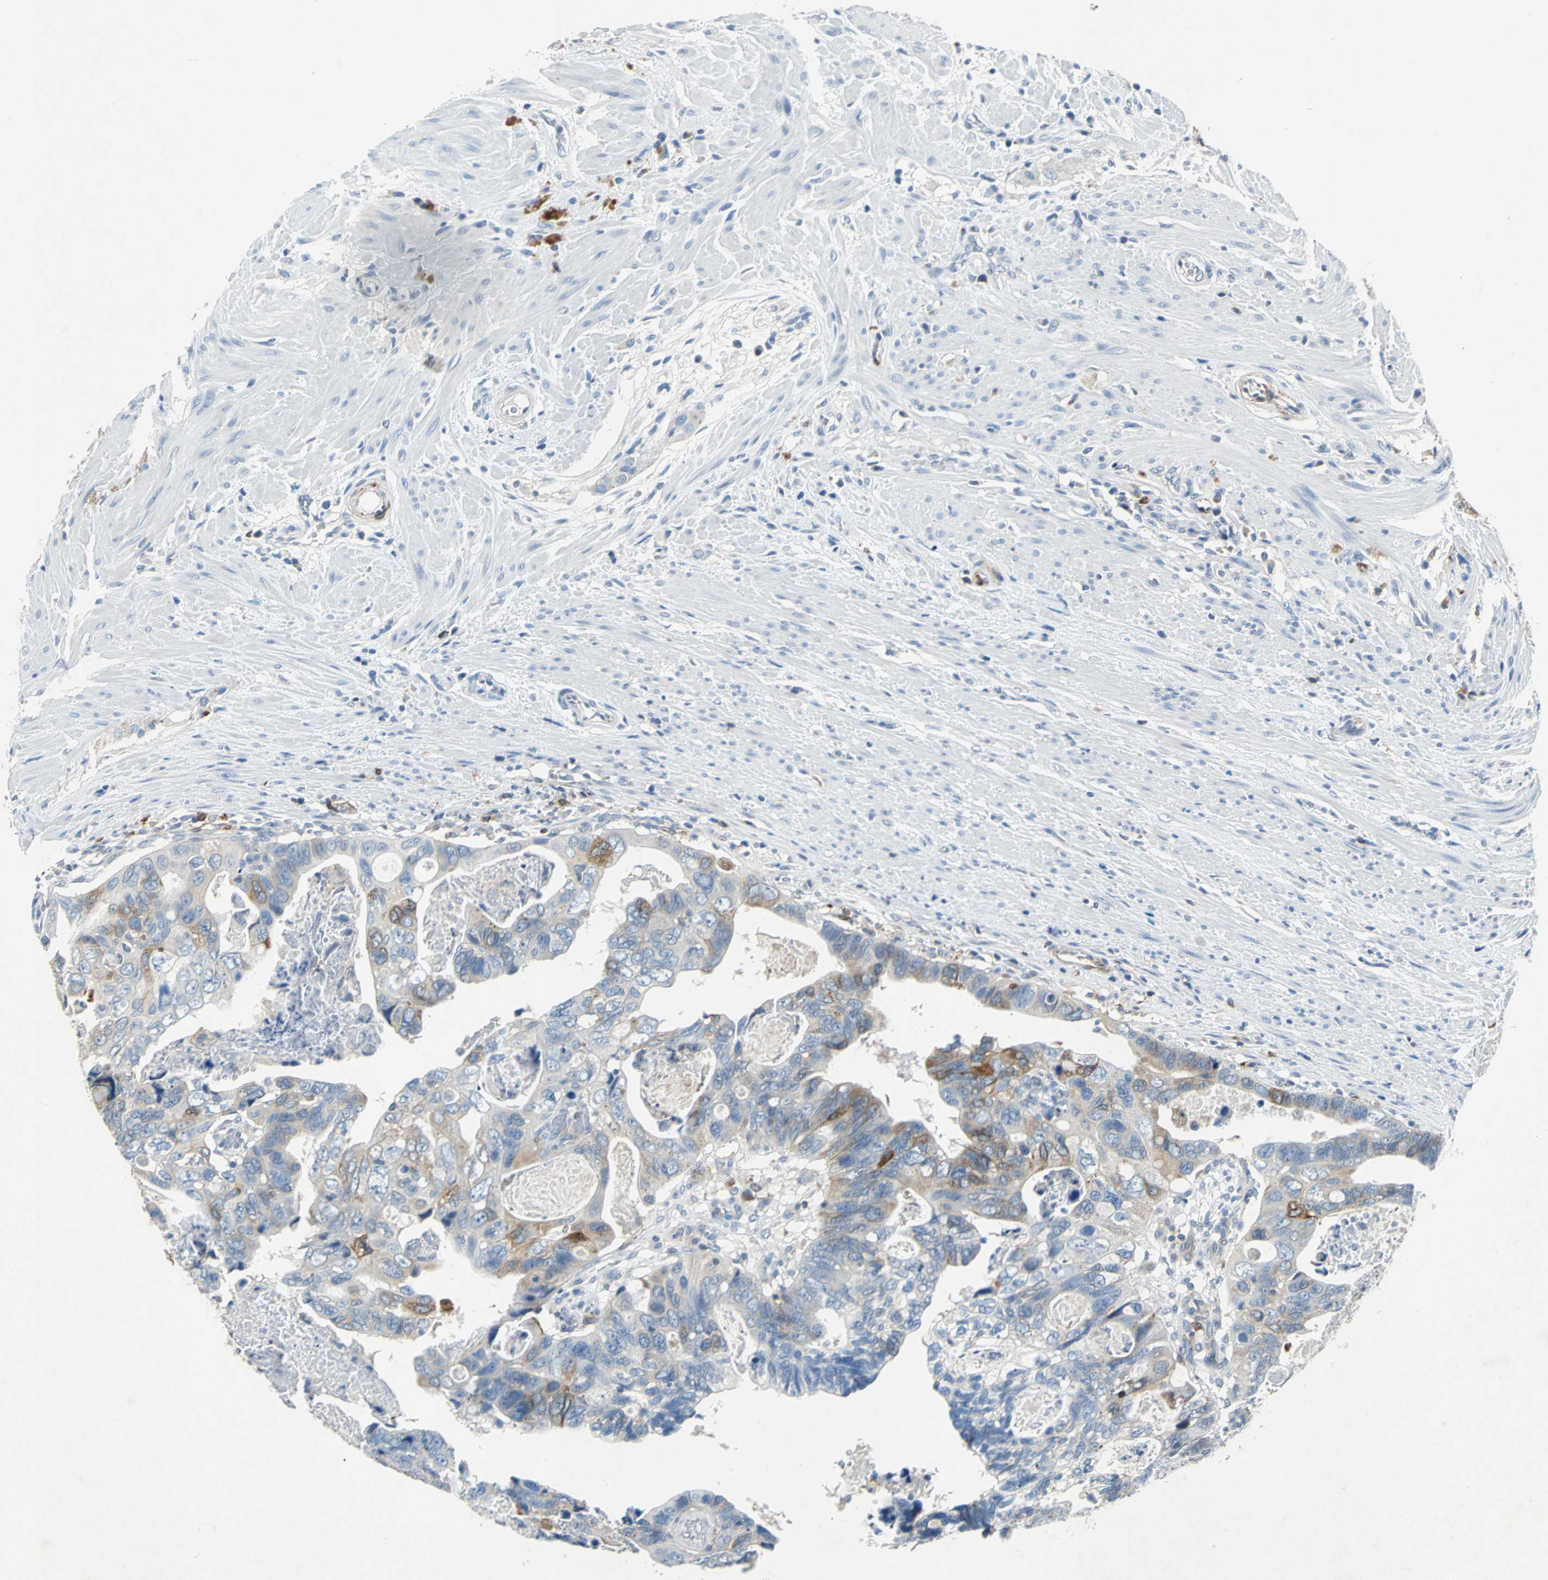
{"staining": {"intensity": "strong", "quantity": "25%-75%", "location": "cytoplasmic/membranous"}, "tissue": "colorectal cancer", "cell_type": "Tumor cells", "image_type": "cancer", "snomed": [{"axis": "morphology", "description": "Adenocarcinoma, NOS"}, {"axis": "topography", "description": "Rectum"}], "caption": "Immunohistochemical staining of human colorectal cancer demonstrates high levels of strong cytoplasmic/membranous expression in about 25%-75% of tumor cells.", "gene": "RPS13", "patient": {"sex": "male", "age": 53}}